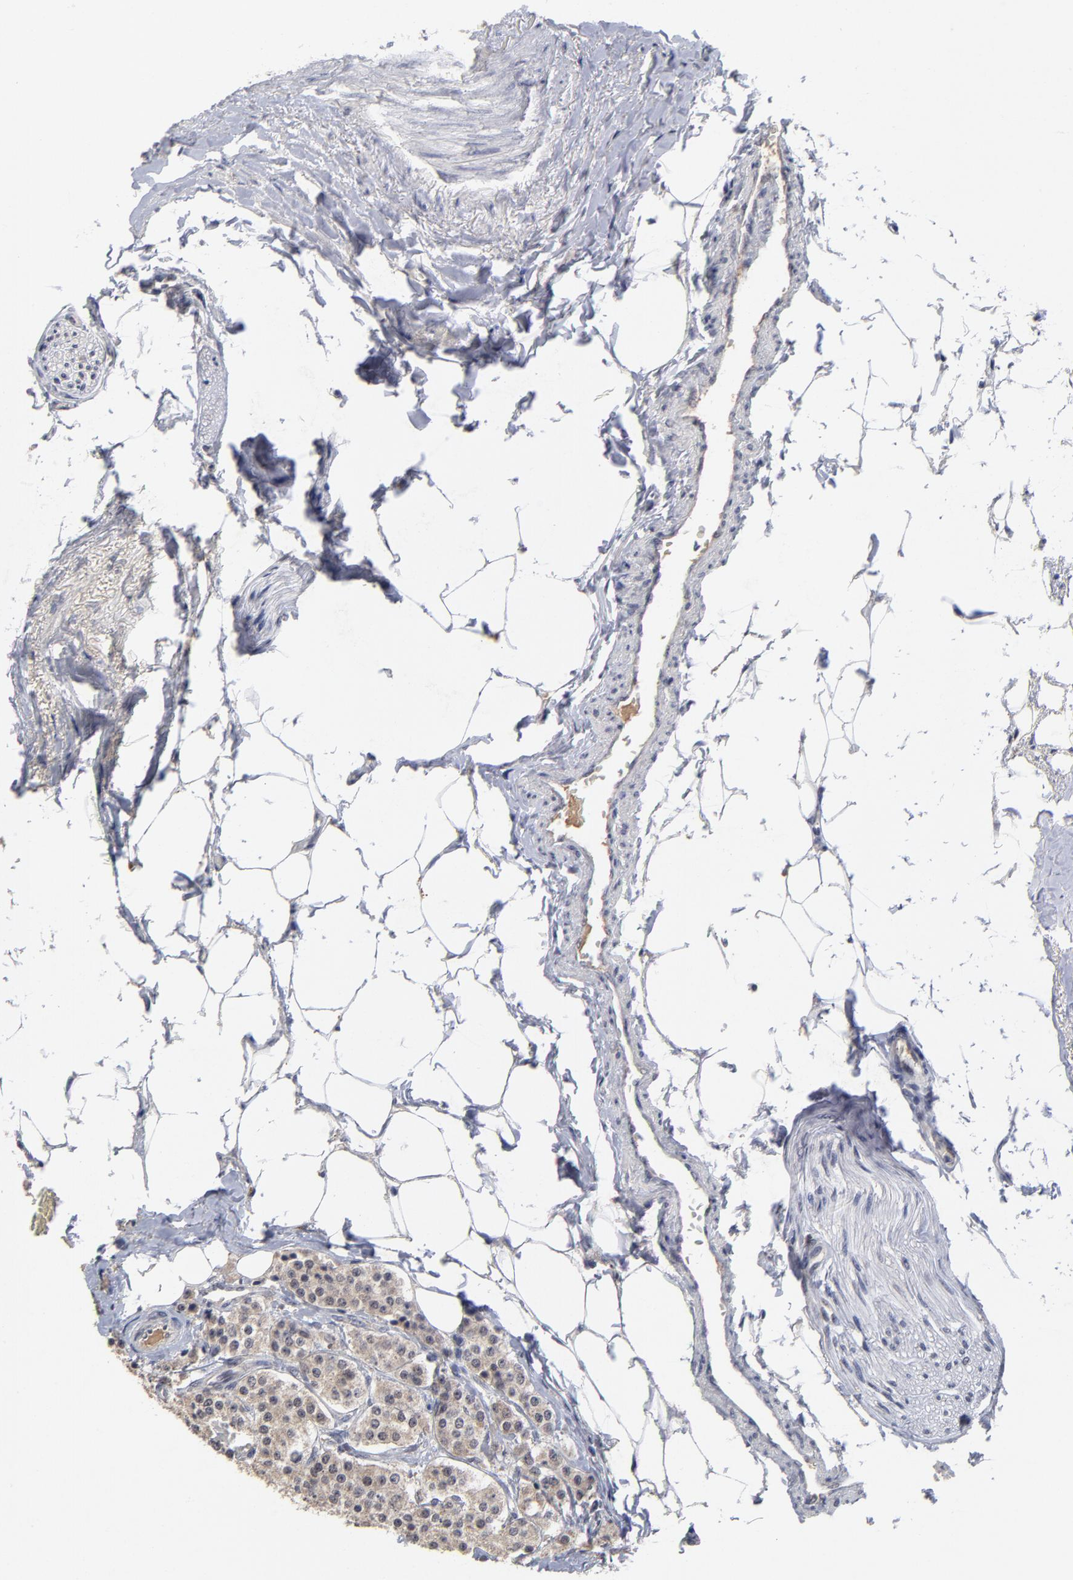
{"staining": {"intensity": "moderate", "quantity": ">75%", "location": "cytoplasmic/membranous,nuclear"}, "tissue": "carcinoid", "cell_type": "Tumor cells", "image_type": "cancer", "snomed": [{"axis": "morphology", "description": "Carcinoid, malignant, NOS"}, {"axis": "topography", "description": "Colon"}], "caption": "Immunohistochemical staining of human carcinoid displays moderate cytoplasmic/membranous and nuclear protein expression in approximately >75% of tumor cells.", "gene": "WSB1", "patient": {"sex": "female", "age": 61}}